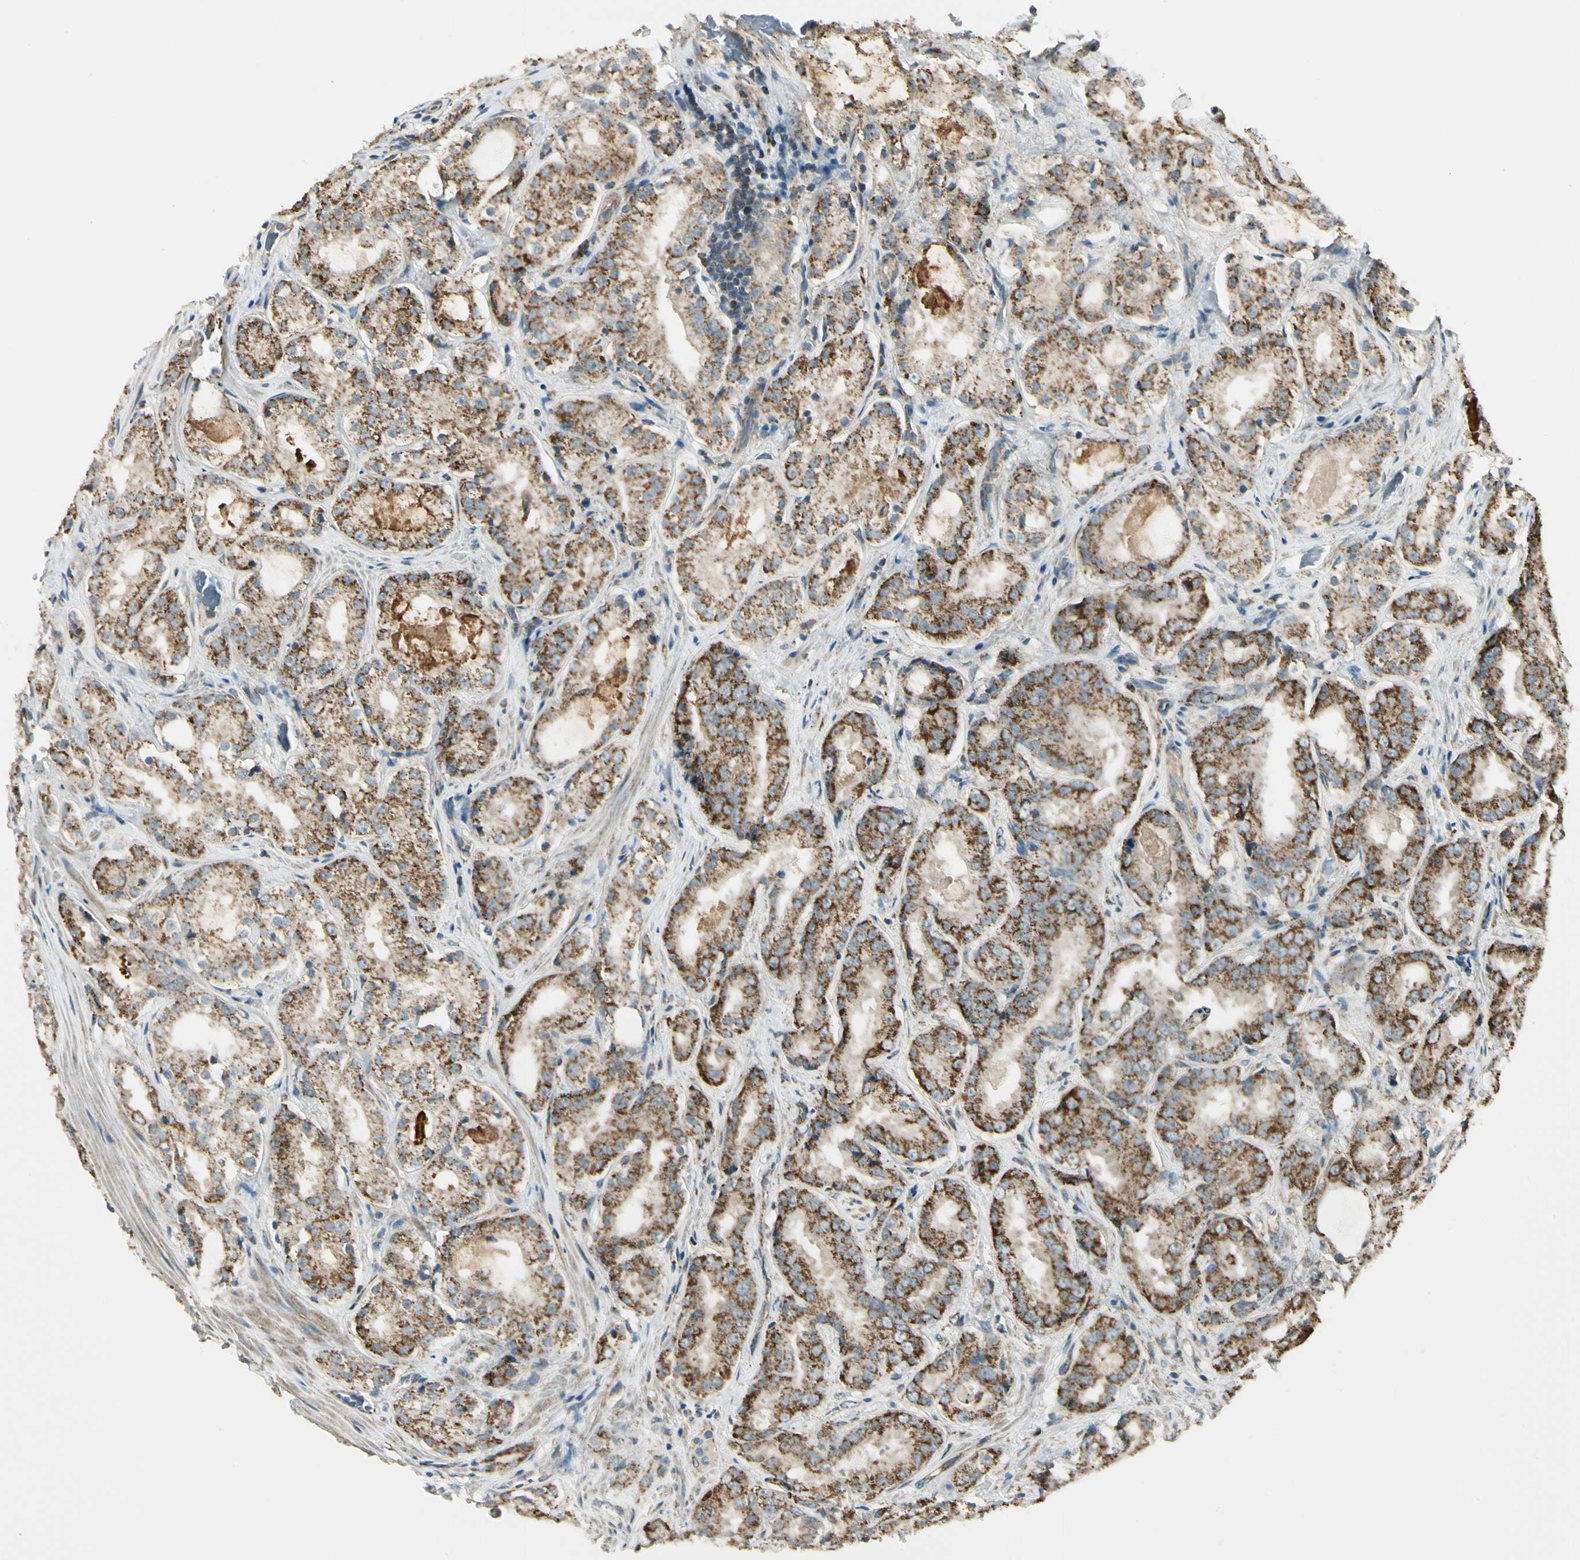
{"staining": {"intensity": "strong", "quantity": ">75%", "location": "cytoplasmic/membranous"}, "tissue": "prostate cancer", "cell_type": "Tumor cells", "image_type": "cancer", "snomed": [{"axis": "morphology", "description": "Adenocarcinoma, High grade"}, {"axis": "topography", "description": "Prostate"}], "caption": "IHC (DAB) staining of human prostate cancer reveals strong cytoplasmic/membranous protein staining in about >75% of tumor cells. (DAB IHC with brightfield microscopy, high magnification).", "gene": "EPHB3", "patient": {"sex": "male", "age": 73}}